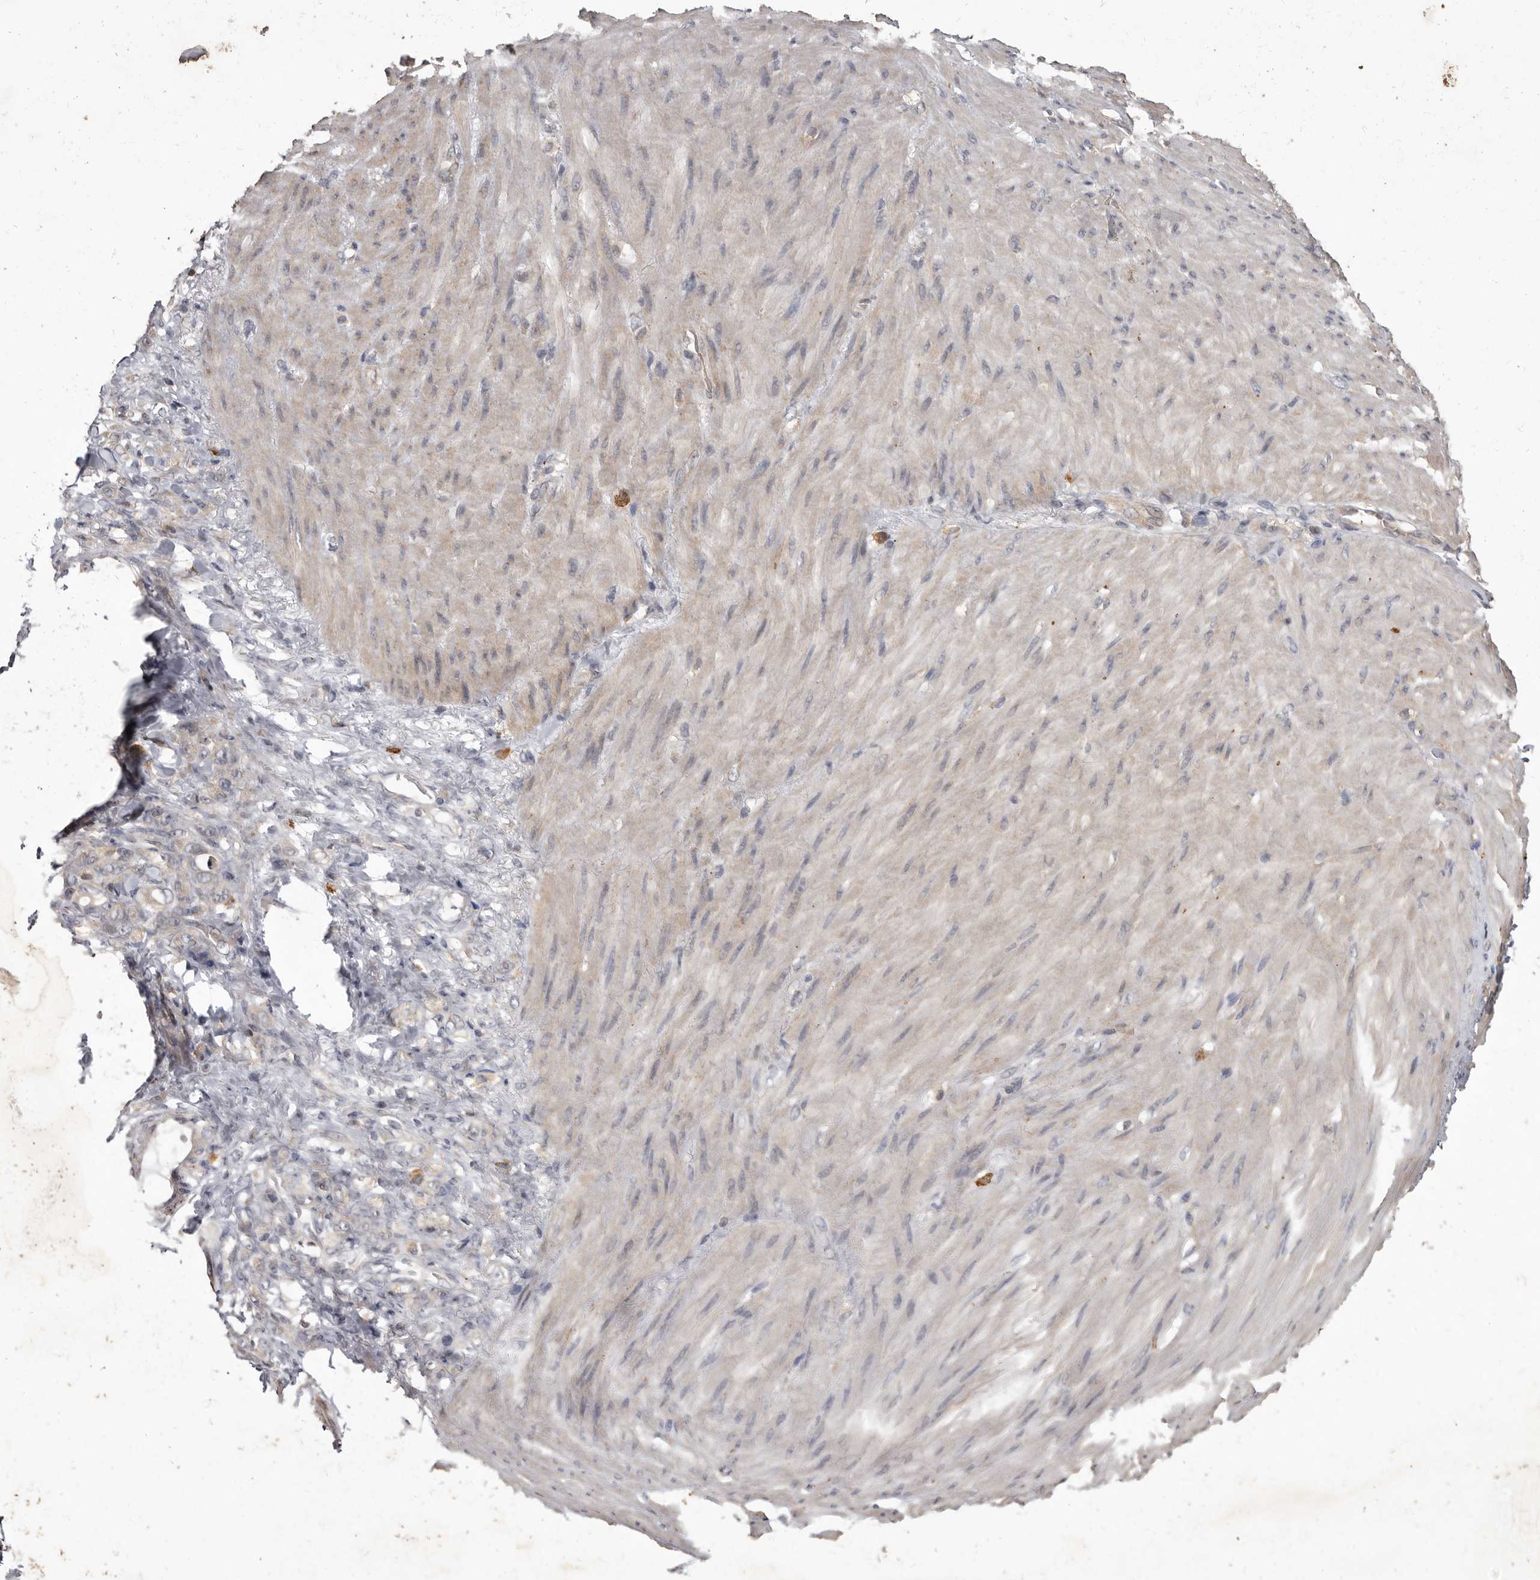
{"staining": {"intensity": "negative", "quantity": "none", "location": "none"}, "tissue": "stomach cancer", "cell_type": "Tumor cells", "image_type": "cancer", "snomed": [{"axis": "morphology", "description": "Normal tissue, NOS"}, {"axis": "morphology", "description": "Adenocarcinoma, NOS"}, {"axis": "topography", "description": "Stomach"}], "caption": "Human stomach adenocarcinoma stained for a protein using immunohistochemistry shows no expression in tumor cells.", "gene": "ACLY", "patient": {"sex": "male", "age": 82}}